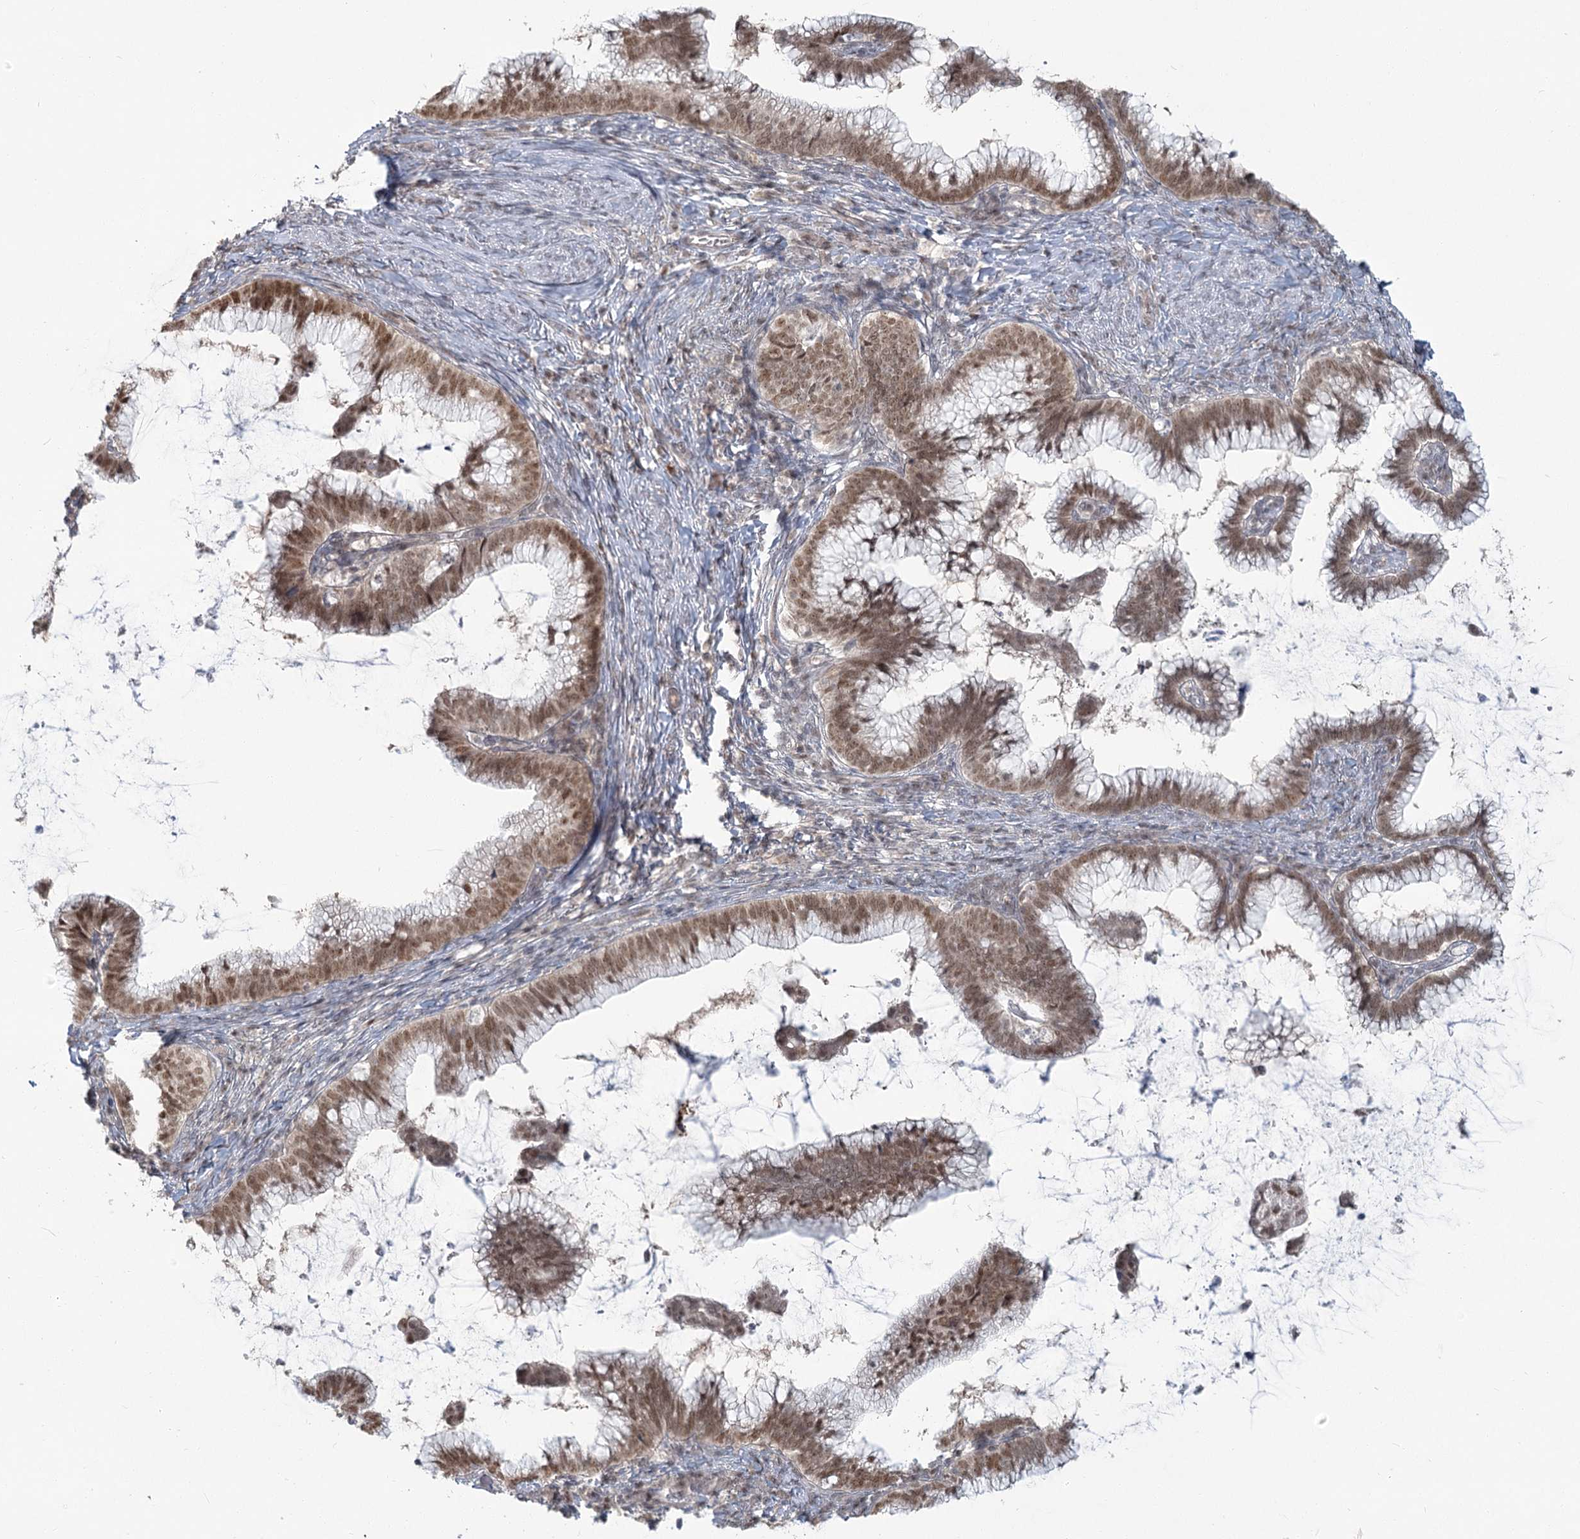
{"staining": {"intensity": "moderate", "quantity": ">75%", "location": "cytoplasmic/membranous,nuclear"}, "tissue": "cervical cancer", "cell_type": "Tumor cells", "image_type": "cancer", "snomed": [{"axis": "morphology", "description": "Adenocarcinoma, NOS"}, {"axis": "topography", "description": "Cervix"}], "caption": "DAB immunohistochemical staining of human cervical adenocarcinoma shows moderate cytoplasmic/membranous and nuclear protein positivity in approximately >75% of tumor cells. The staining was performed using DAB (3,3'-diaminobenzidine) to visualize the protein expression in brown, while the nuclei were stained in blue with hematoxylin (Magnification: 20x).", "gene": "R3HCC1L", "patient": {"sex": "female", "age": 36}}